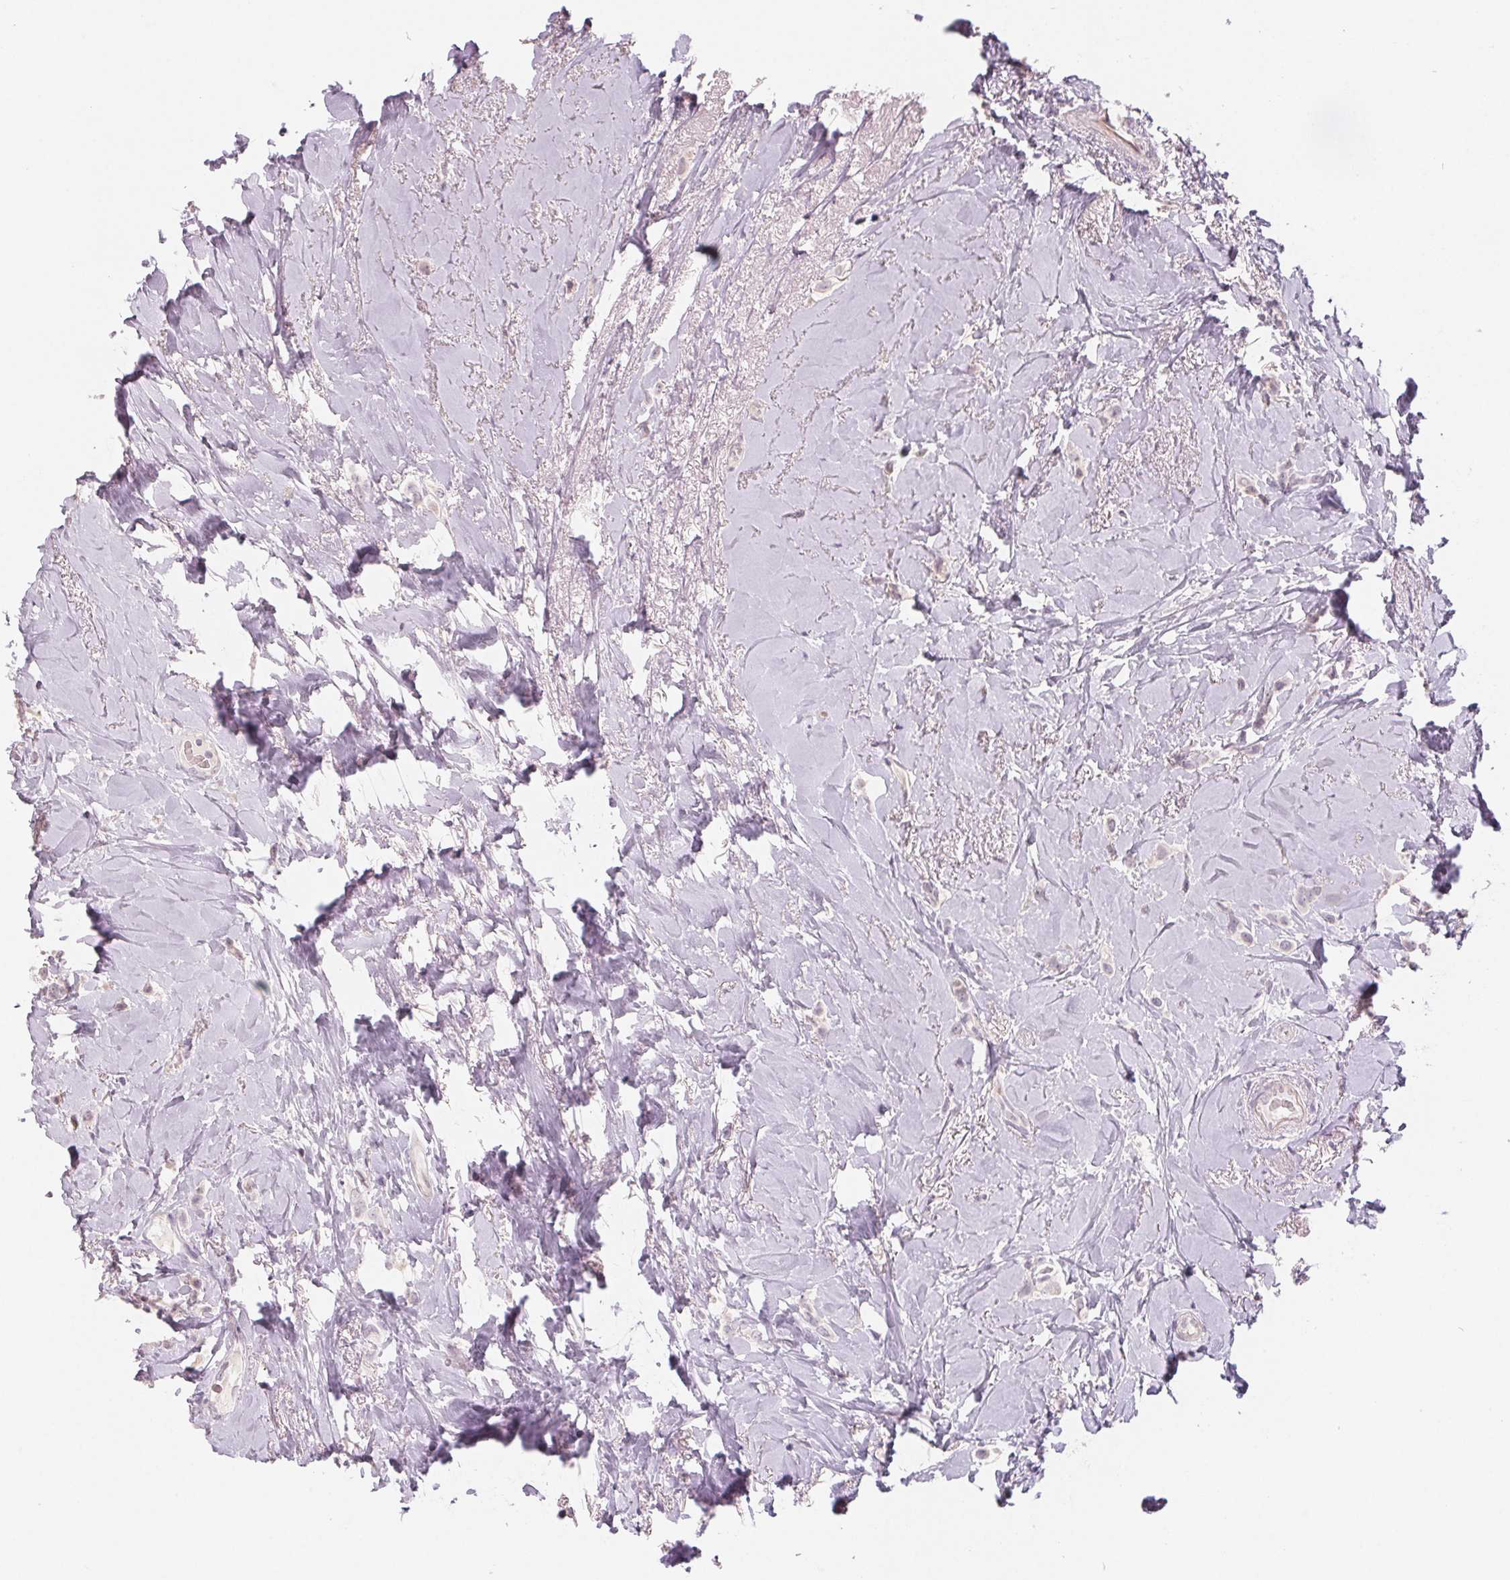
{"staining": {"intensity": "negative", "quantity": "none", "location": "none"}, "tissue": "breast cancer", "cell_type": "Tumor cells", "image_type": "cancer", "snomed": [{"axis": "morphology", "description": "Lobular carcinoma"}, {"axis": "topography", "description": "Breast"}], "caption": "Immunohistochemistry (IHC) of breast cancer (lobular carcinoma) exhibits no staining in tumor cells.", "gene": "ZBBX", "patient": {"sex": "female", "age": 66}}